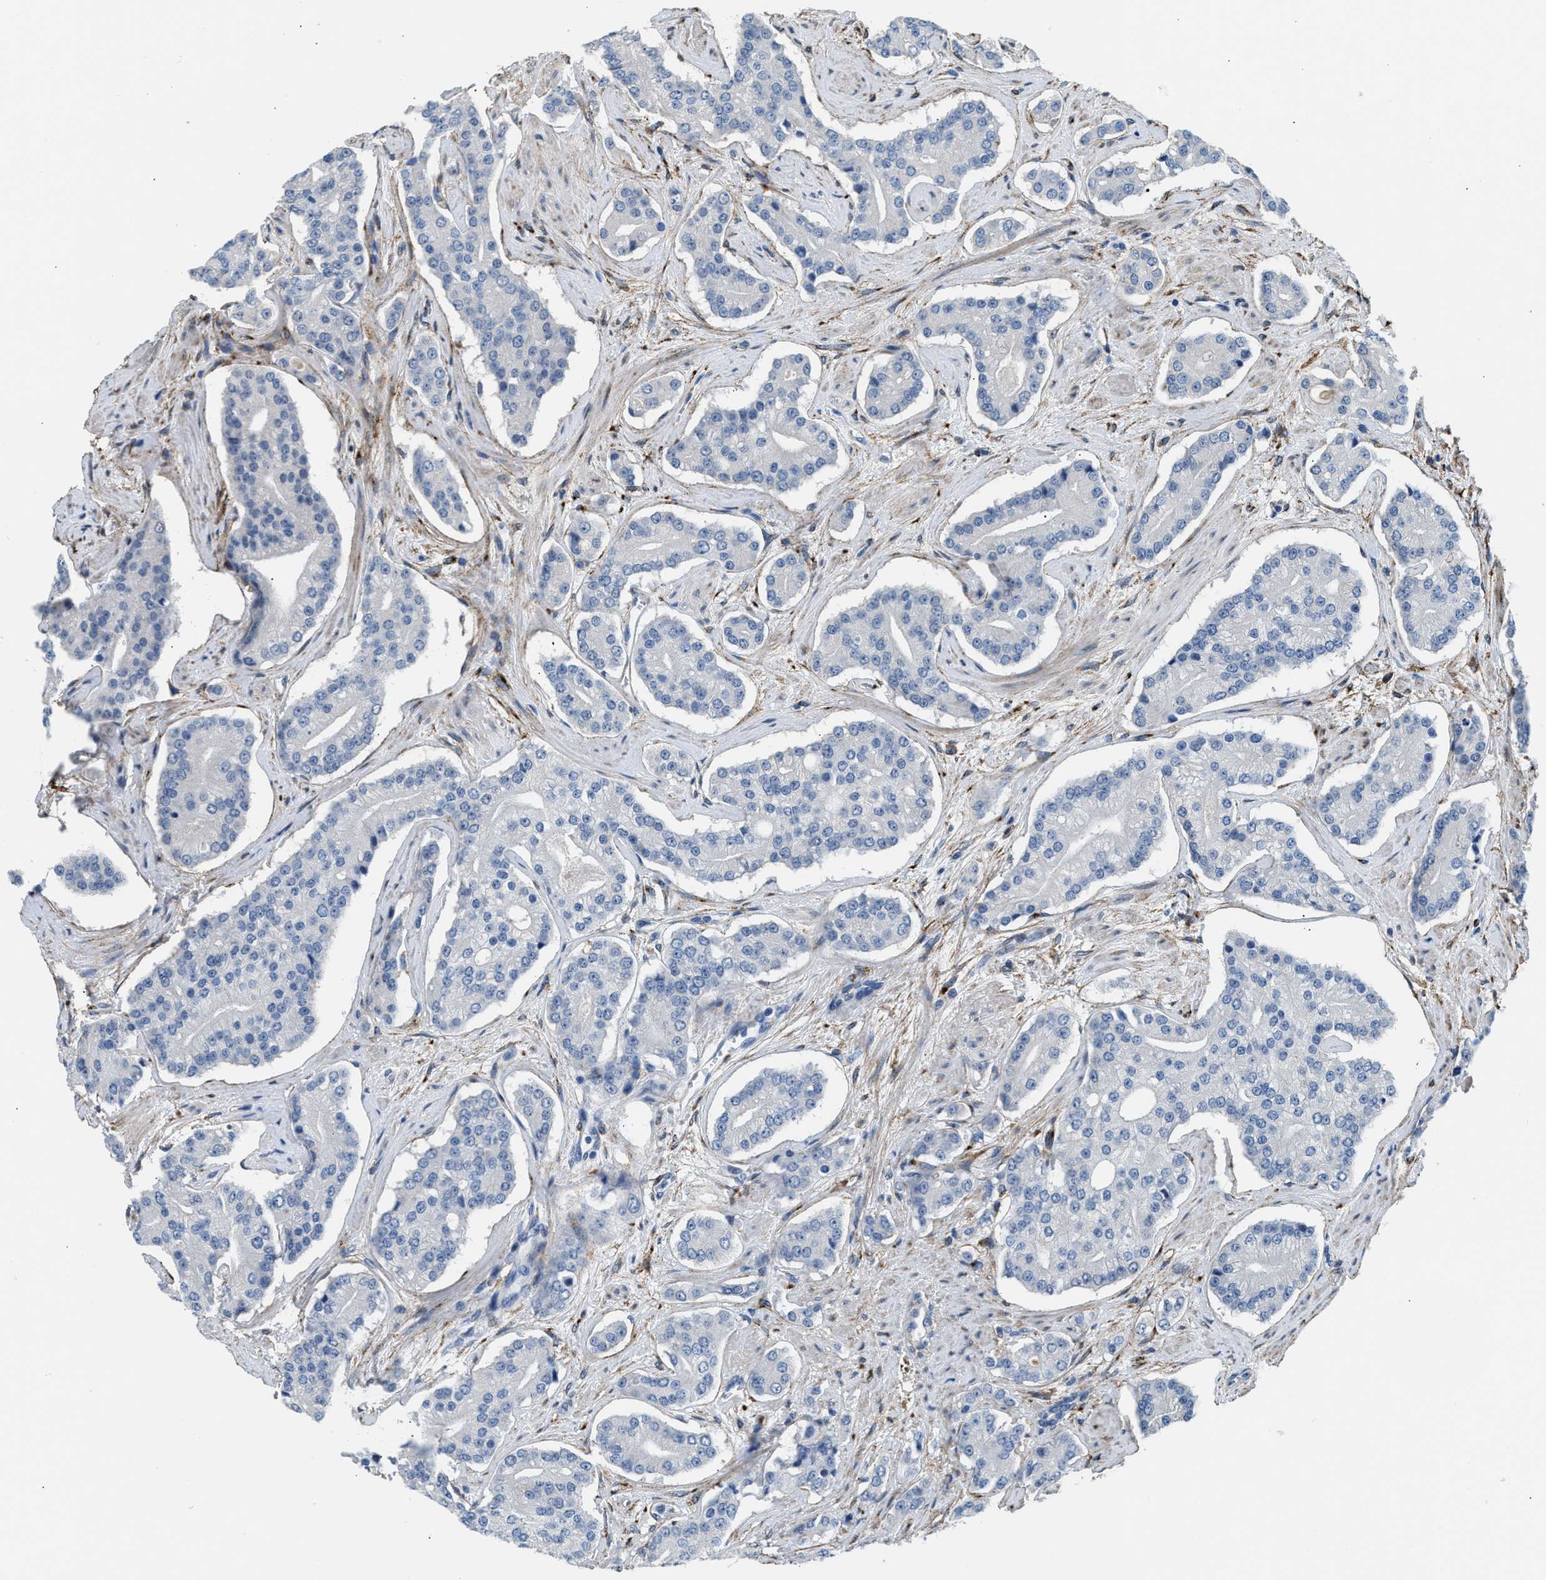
{"staining": {"intensity": "negative", "quantity": "none", "location": "none"}, "tissue": "prostate cancer", "cell_type": "Tumor cells", "image_type": "cancer", "snomed": [{"axis": "morphology", "description": "Adenocarcinoma, High grade"}, {"axis": "topography", "description": "Prostate"}], "caption": "DAB immunohistochemical staining of human prostate cancer shows no significant positivity in tumor cells.", "gene": "LRP1", "patient": {"sex": "male", "age": 71}}